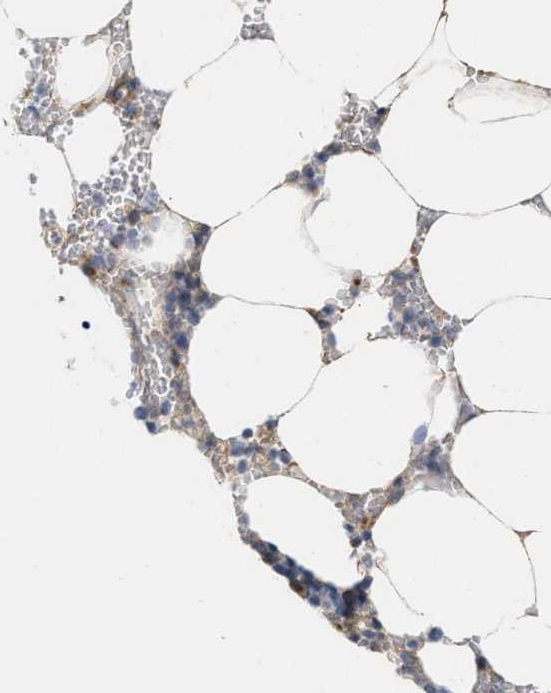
{"staining": {"intensity": "weak", "quantity": "<25%", "location": "cytoplasmic/membranous"}, "tissue": "bone marrow", "cell_type": "Hematopoietic cells", "image_type": "normal", "snomed": [{"axis": "morphology", "description": "Normal tissue, NOS"}, {"axis": "topography", "description": "Bone marrow"}], "caption": "High magnification brightfield microscopy of benign bone marrow stained with DAB (3,3'-diaminobenzidine) (brown) and counterstained with hematoxylin (blue): hematopoietic cells show no significant staining. (Immunohistochemistry (ihc), brightfield microscopy, high magnification).", "gene": "BBLN", "patient": {"sex": "male", "age": 70}}